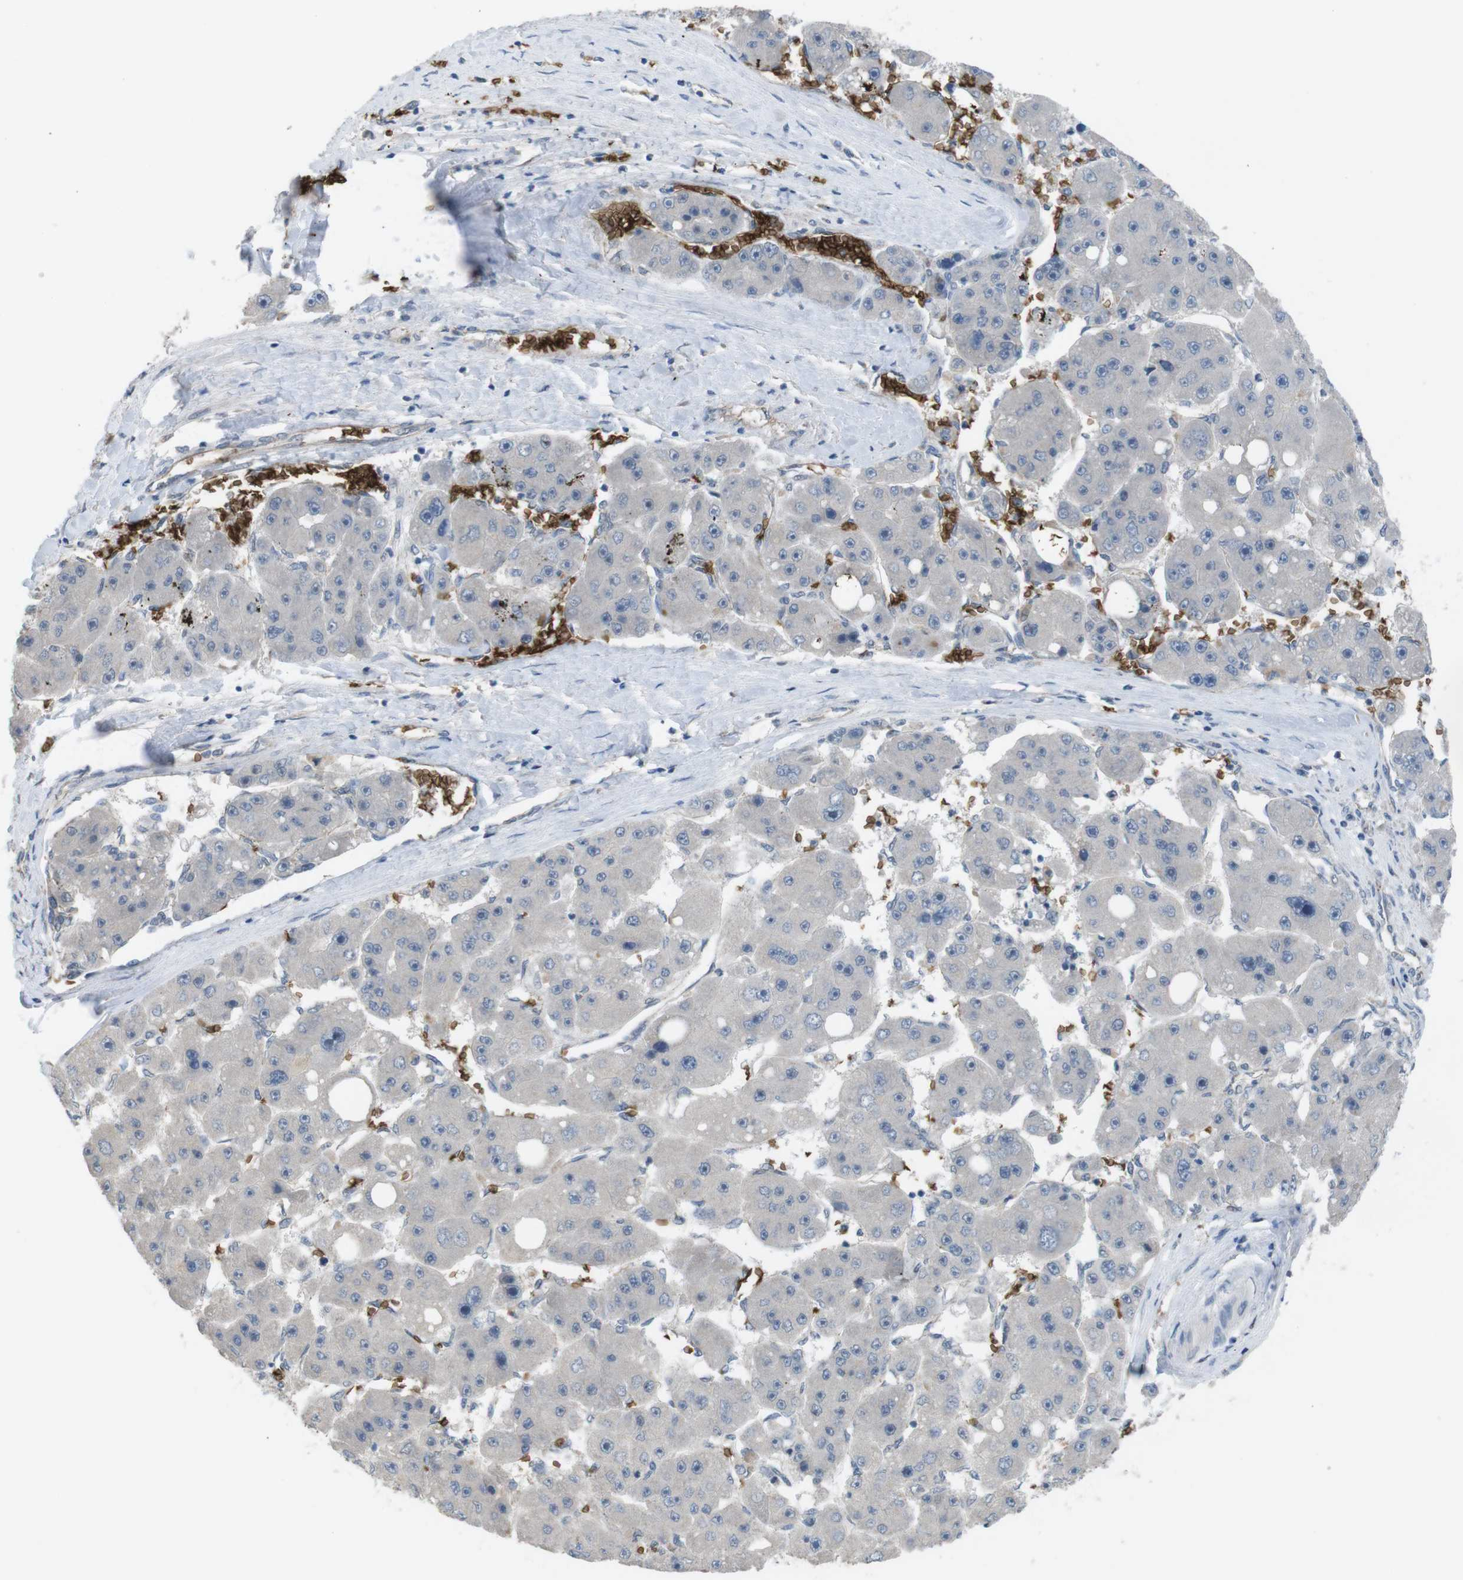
{"staining": {"intensity": "negative", "quantity": "none", "location": "none"}, "tissue": "liver cancer", "cell_type": "Tumor cells", "image_type": "cancer", "snomed": [{"axis": "morphology", "description": "Carcinoma, Hepatocellular, NOS"}, {"axis": "topography", "description": "Liver"}], "caption": "Immunohistochemical staining of human liver cancer shows no significant staining in tumor cells.", "gene": "GYPA", "patient": {"sex": "female", "age": 61}}